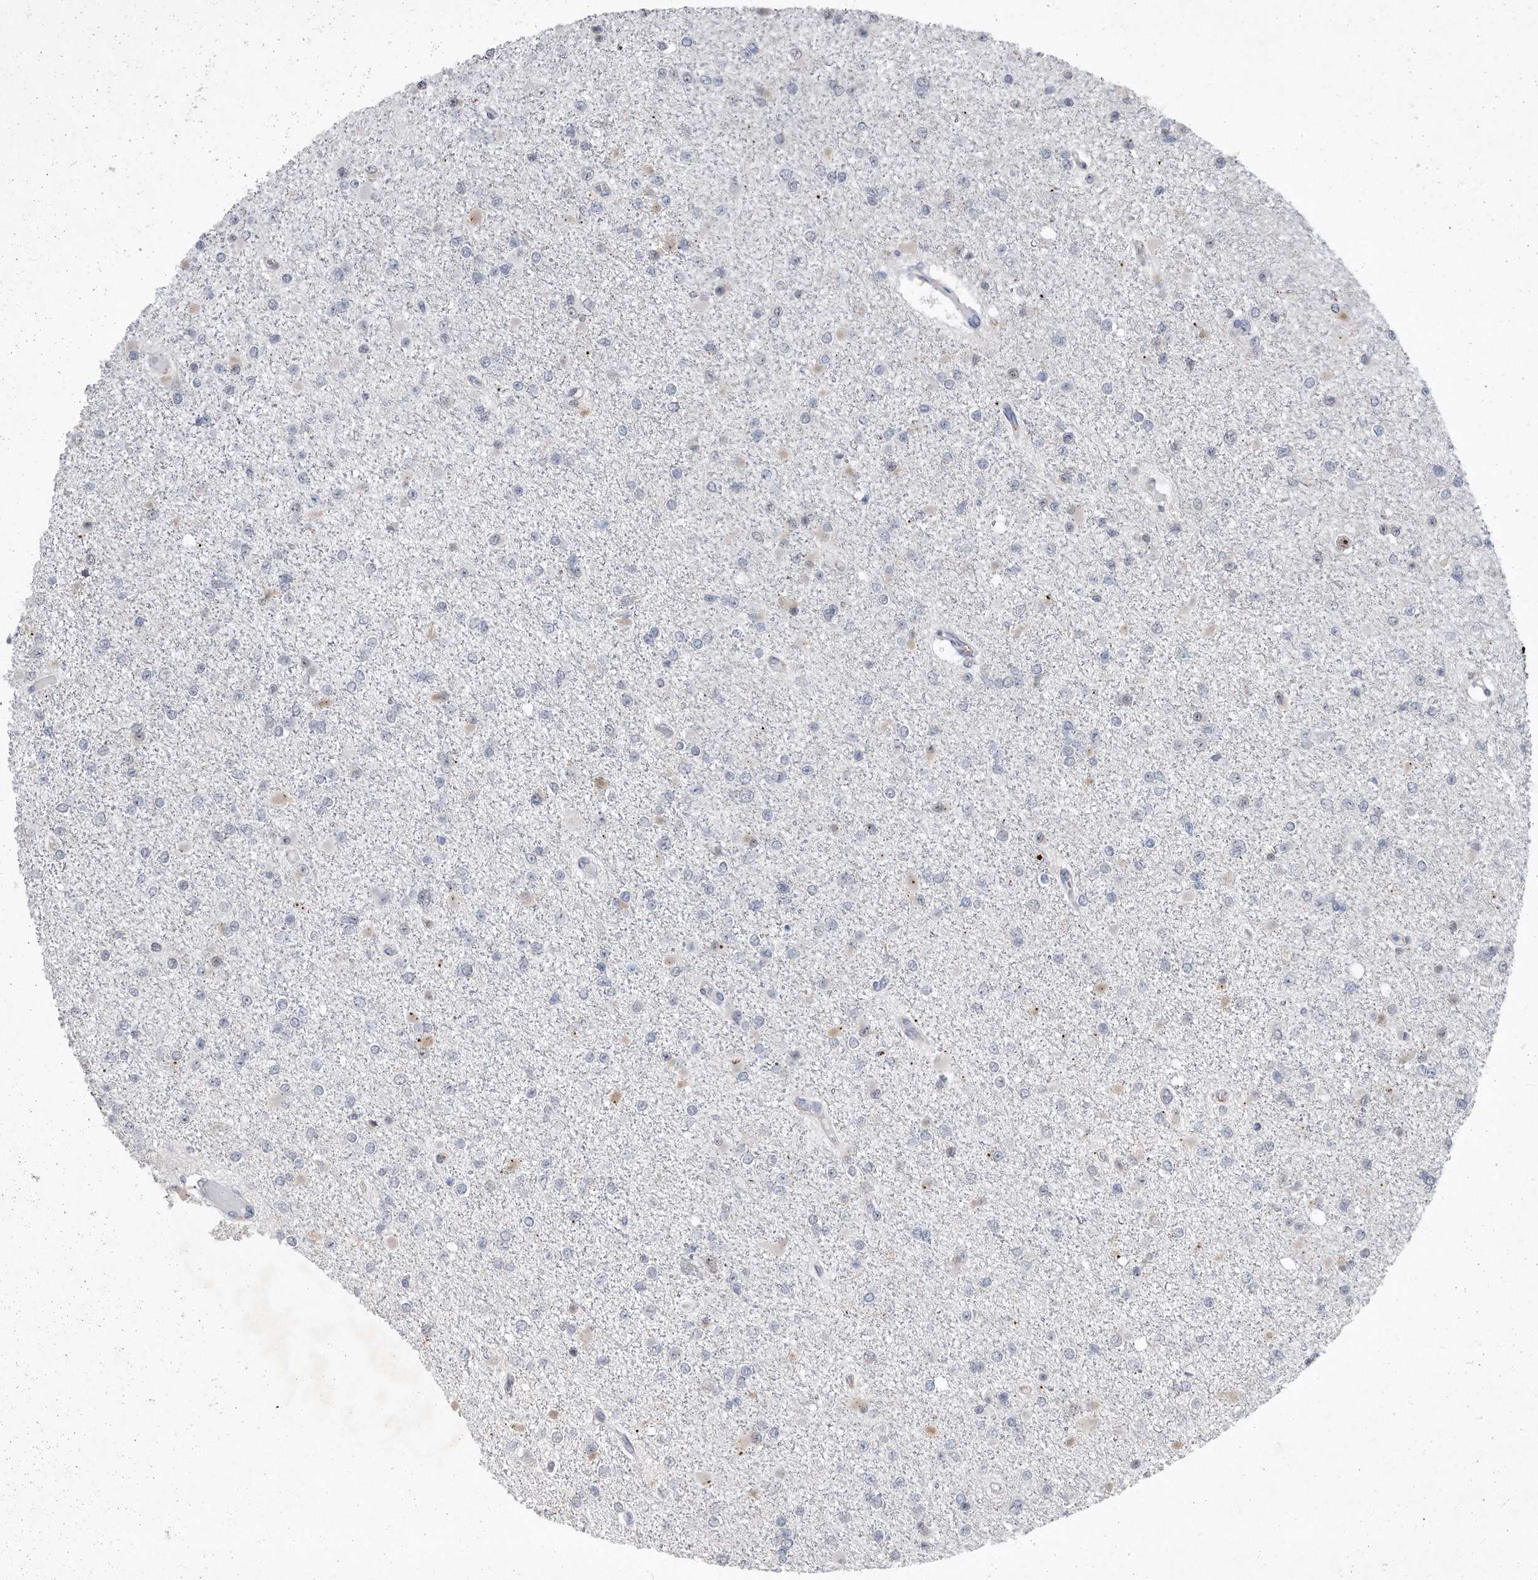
{"staining": {"intensity": "negative", "quantity": "none", "location": "none"}, "tissue": "glioma", "cell_type": "Tumor cells", "image_type": "cancer", "snomed": [{"axis": "morphology", "description": "Glioma, malignant, Low grade"}, {"axis": "topography", "description": "Brain"}], "caption": "Tumor cells are negative for brown protein staining in malignant low-grade glioma.", "gene": "PGBD2", "patient": {"sex": "female", "age": 22}}